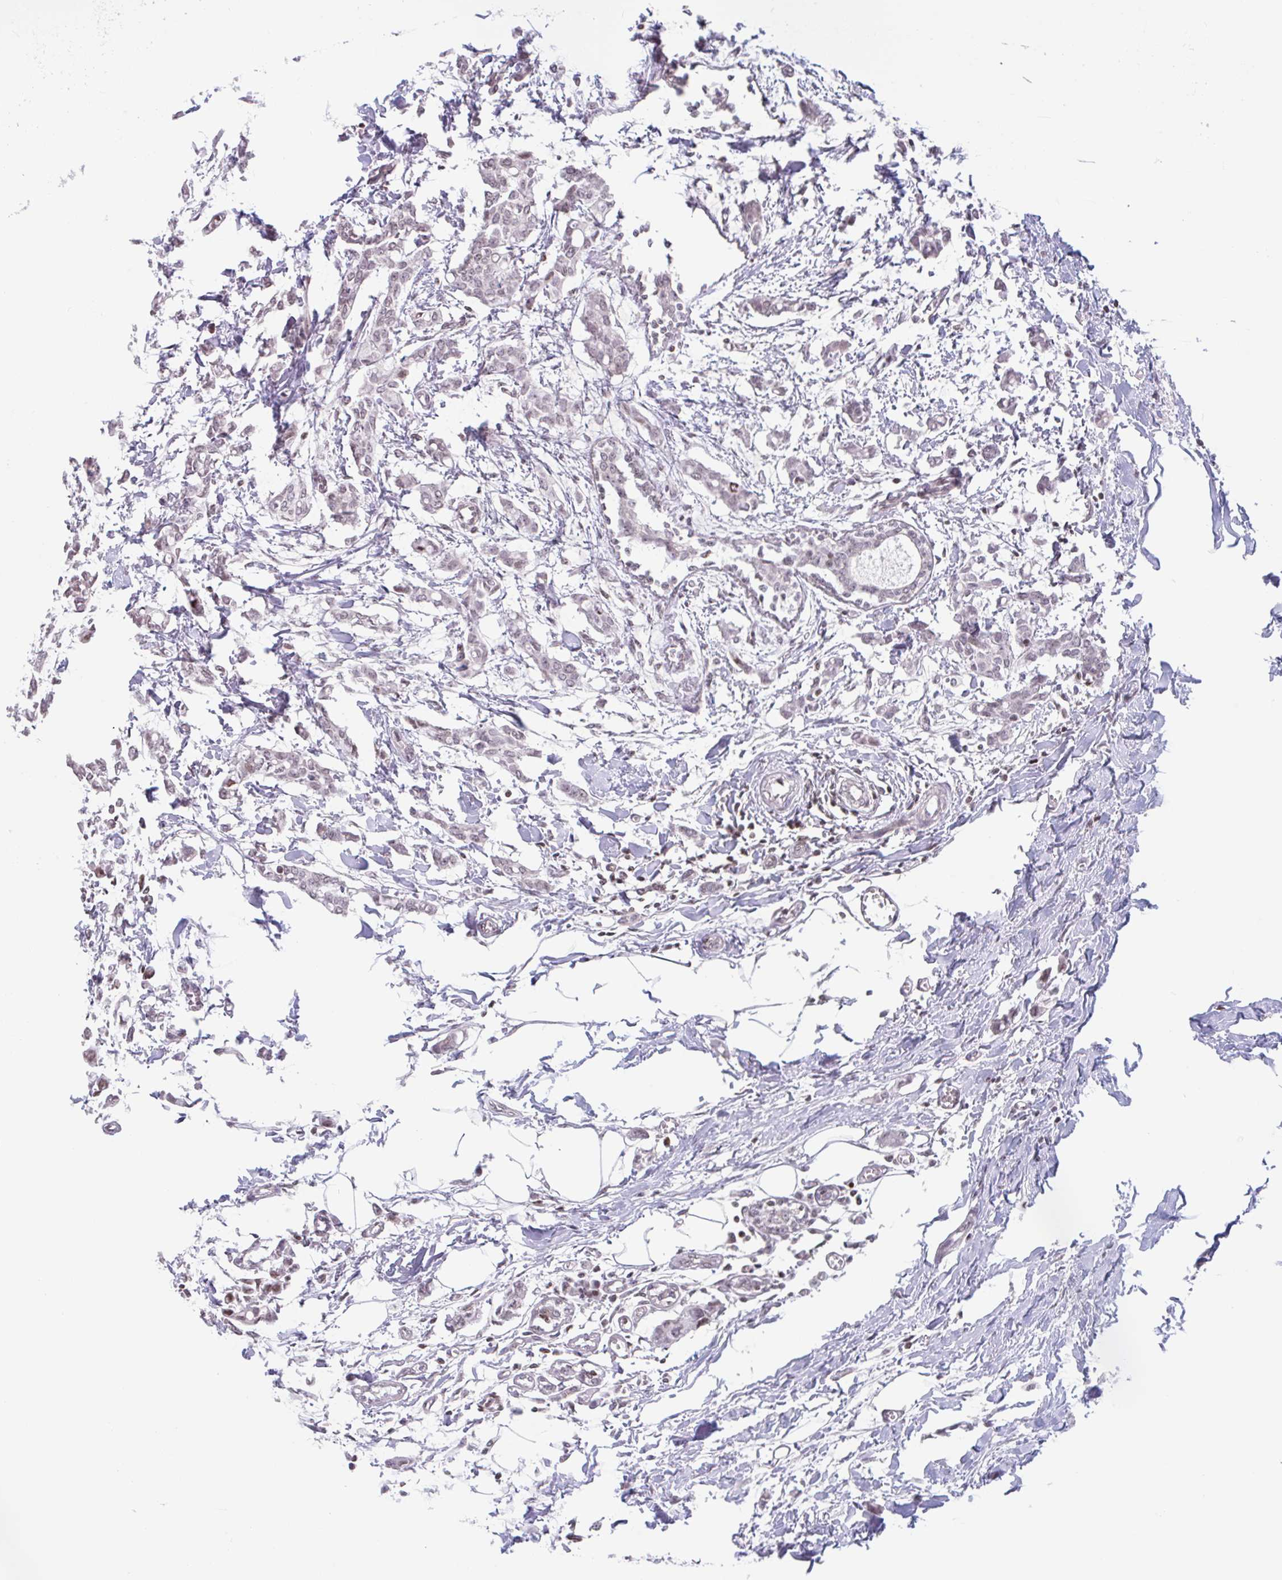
{"staining": {"intensity": "weak", "quantity": "25%-75%", "location": "nuclear"}, "tissue": "breast cancer", "cell_type": "Tumor cells", "image_type": "cancer", "snomed": [{"axis": "morphology", "description": "Duct carcinoma"}, {"axis": "topography", "description": "Breast"}], "caption": "IHC of breast cancer demonstrates low levels of weak nuclear positivity in about 25%-75% of tumor cells. The protein is shown in brown color, while the nuclei are stained blue.", "gene": "NOL6", "patient": {"sex": "female", "age": 41}}